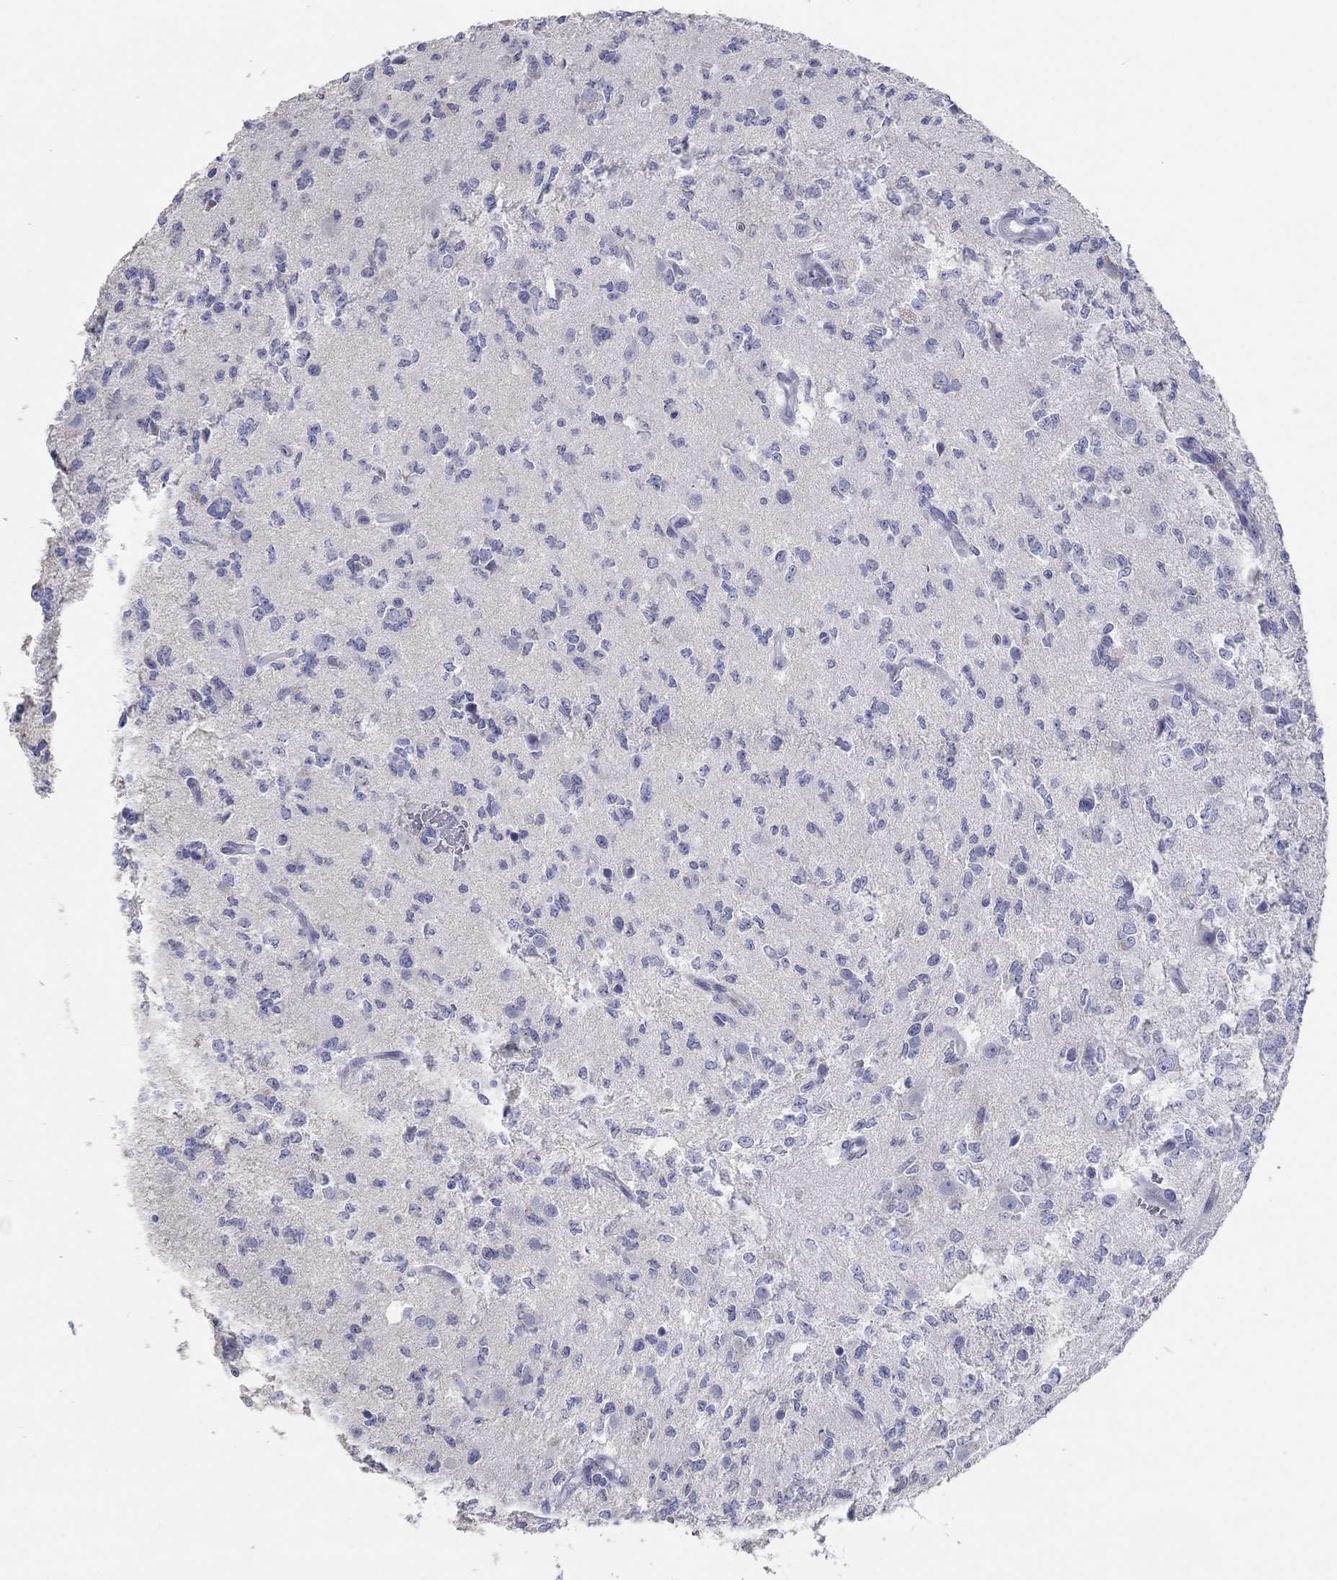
{"staining": {"intensity": "negative", "quantity": "none", "location": "none"}, "tissue": "glioma", "cell_type": "Tumor cells", "image_type": "cancer", "snomed": [{"axis": "morphology", "description": "Glioma, malignant, Low grade"}, {"axis": "topography", "description": "Brain"}], "caption": "Micrograph shows no significant protein positivity in tumor cells of glioma.", "gene": "LRRC4C", "patient": {"sex": "female", "age": 45}}